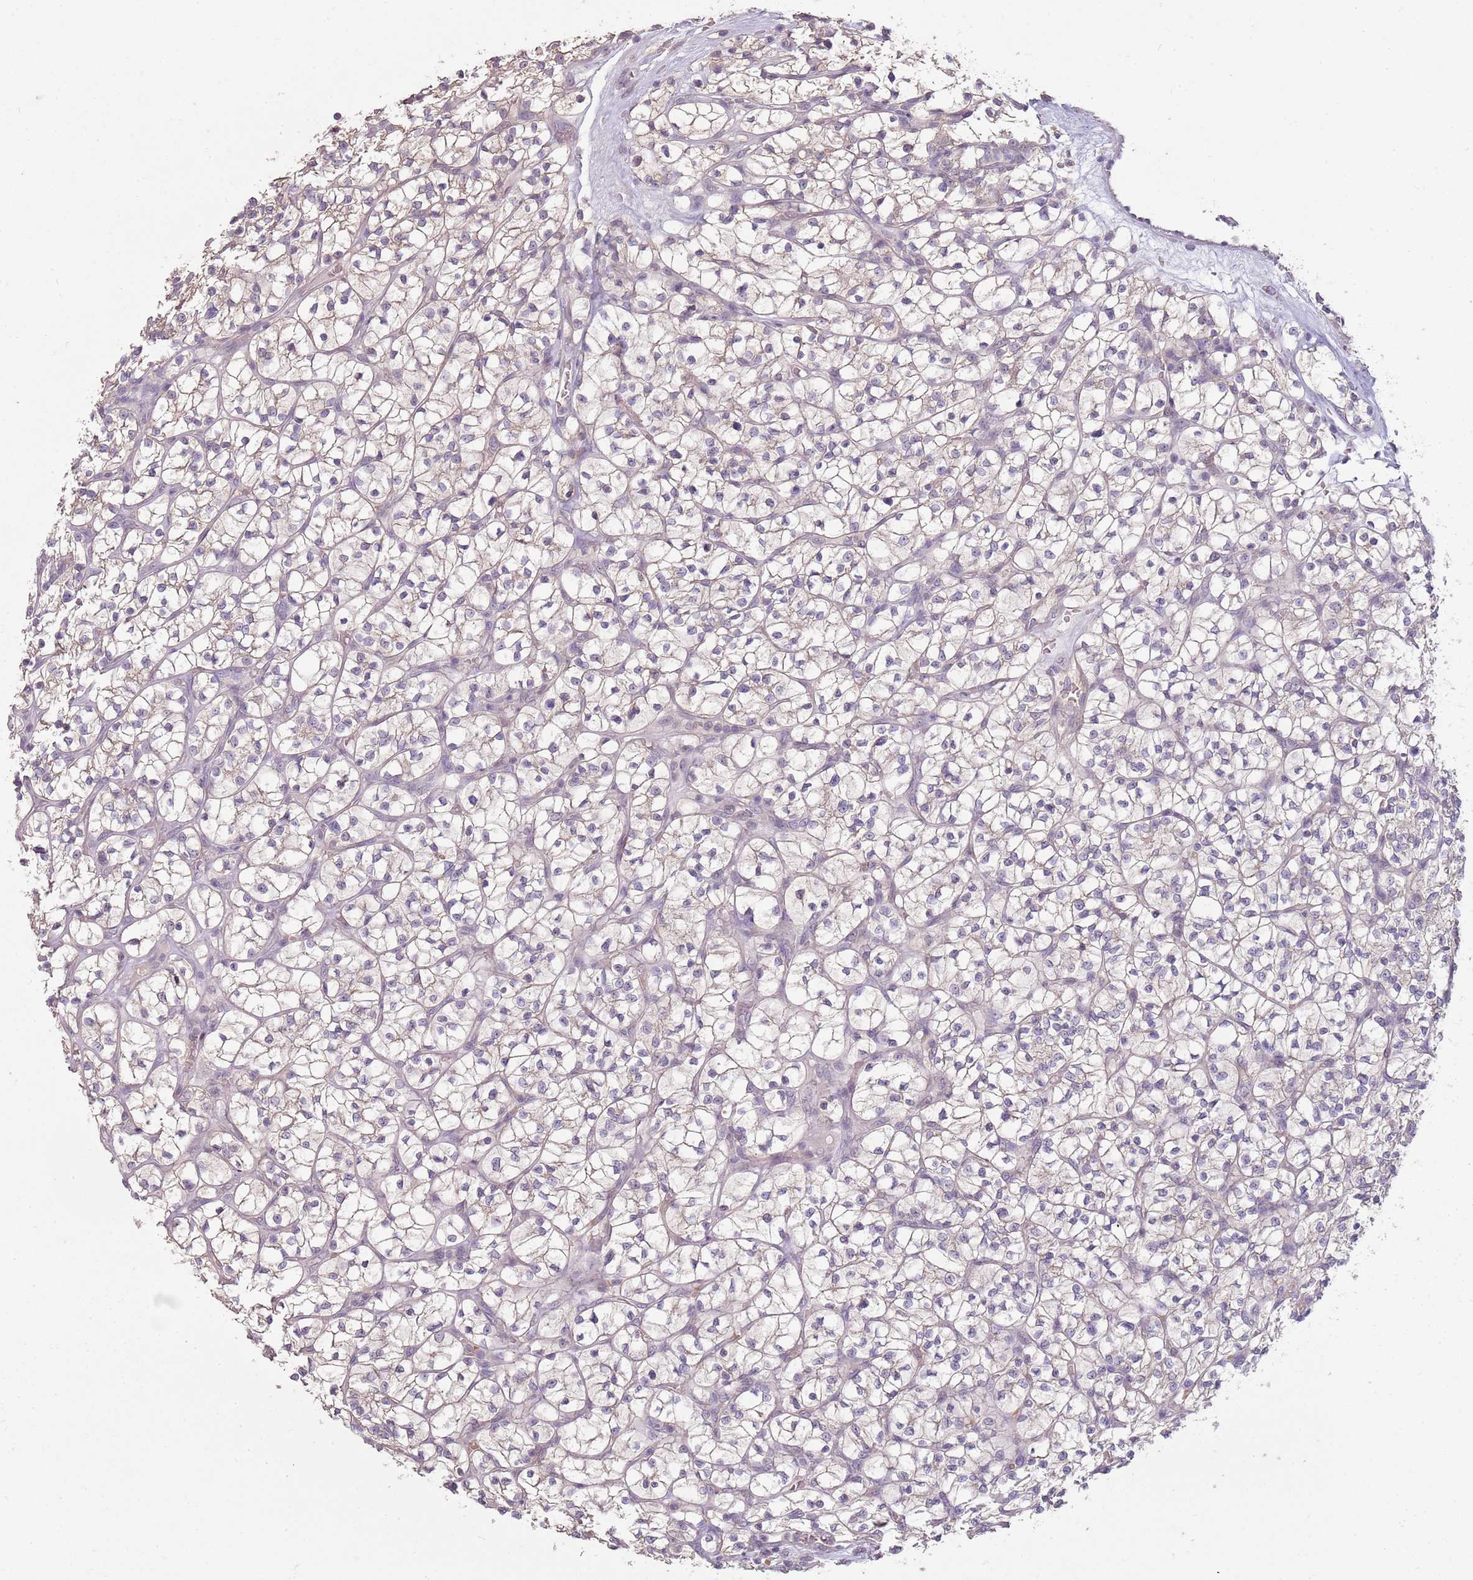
{"staining": {"intensity": "weak", "quantity": "<25%", "location": "cytoplasmic/membranous"}, "tissue": "renal cancer", "cell_type": "Tumor cells", "image_type": "cancer", "snomed": [{"axis": "morphology", "description": "Adenocarcinoma, NOS"}, {"axis": "topography", "description": "Kidney"}], "caption": "Tumor cells are negative for protein expression in human renal adenocarcinoma.", "gene": "TEKT4", "patient": {"sex": "female", "age": 64}}